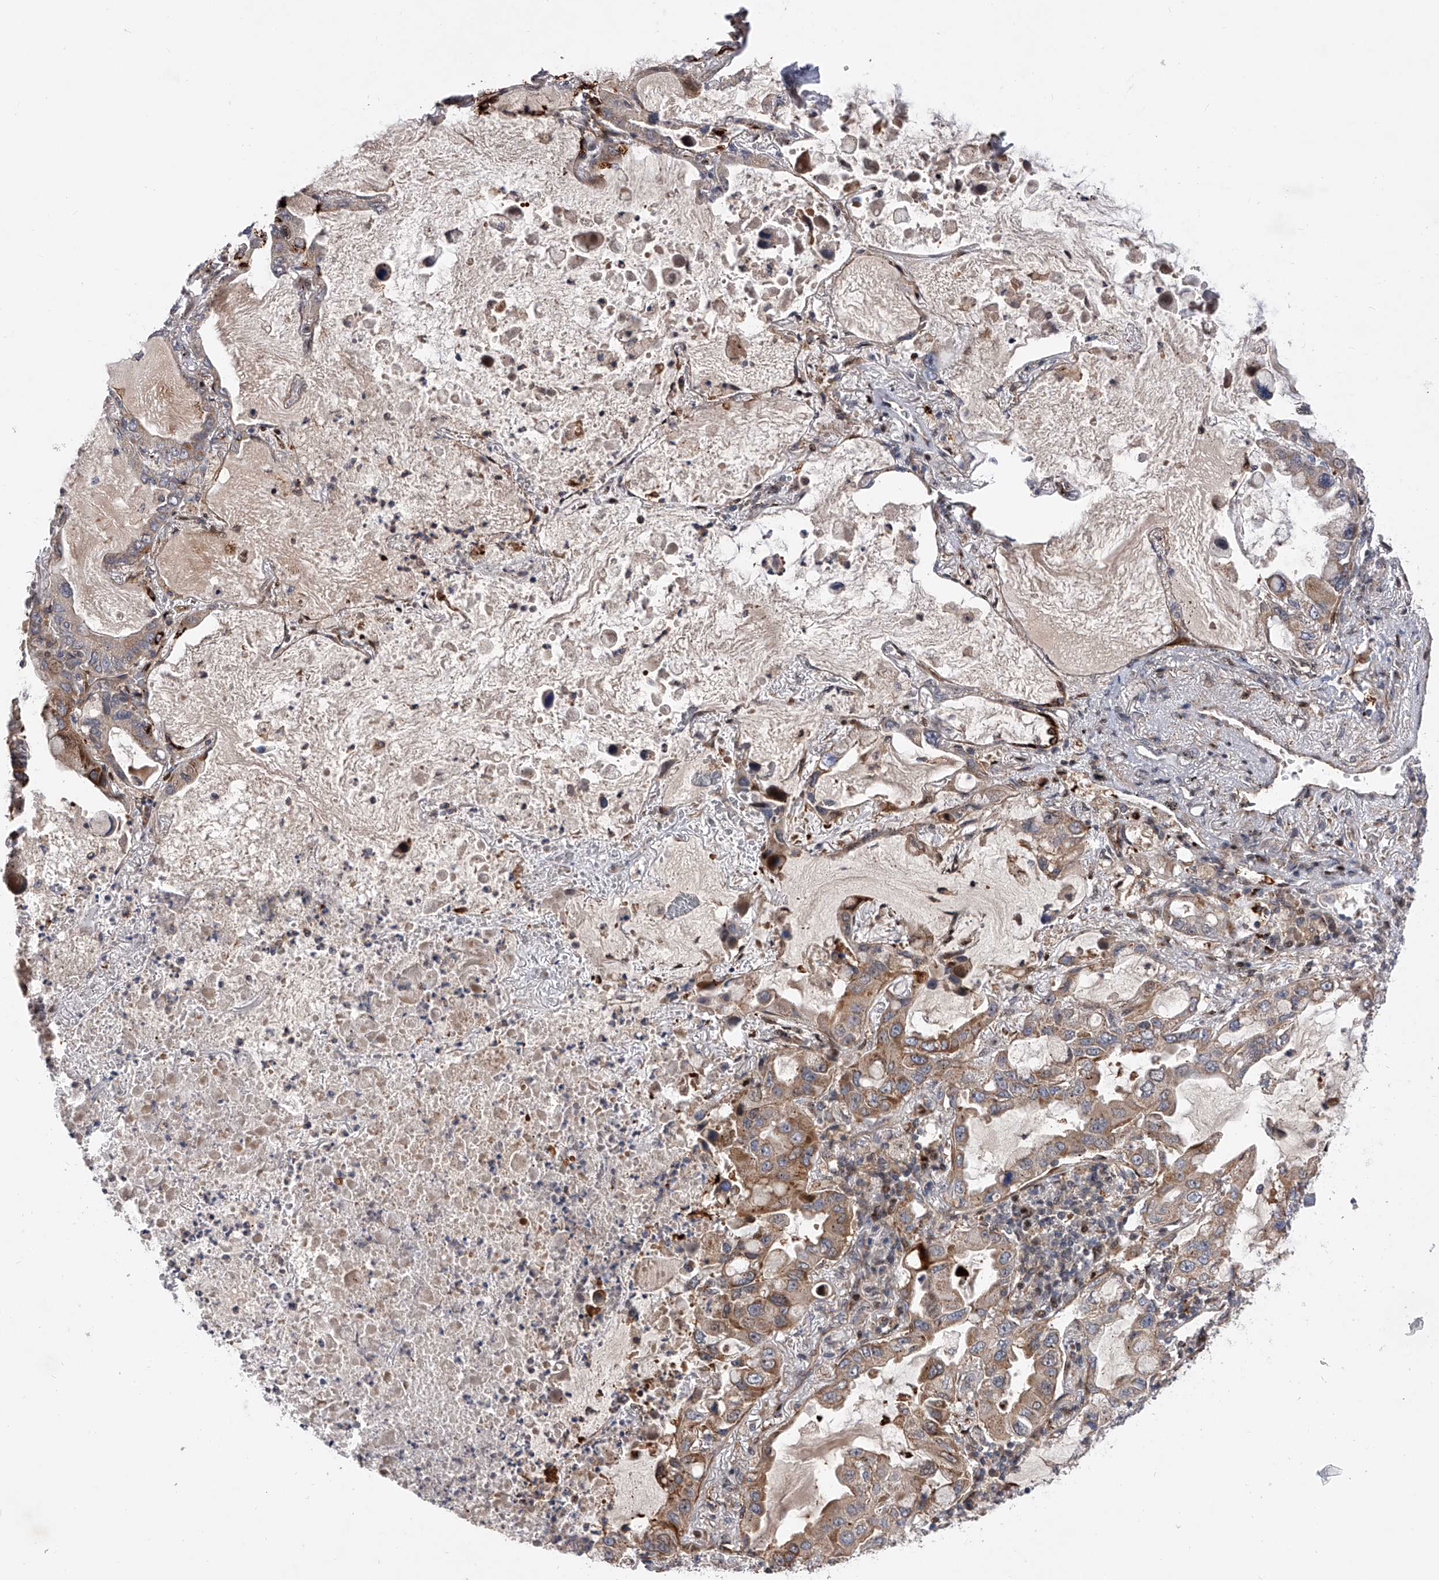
{"staining": {"intensity": "moderate", "quantity": ">75%", "location": "cytoplasmic/membranous"}, "tissue": "lung cancer", "cell_type": "Tumor cells", "image_type": "cancer", "snomed": [{"axis": "morphology", "description": "Adenocarcinoma, NOS"}, {"axis": "topography", "description": "Lung"}], "caption": "Immunohistochemistry of human lung cancer (adenocarcinoma) shows medium levels of moderate cytoplasmic/membranous expression in approximately >75% of tumor cells. (DAB IHC with brightfield microscopy, high magnification).", "gene": "PDSS2", "patient": {"sex": "male", "age": 64}}